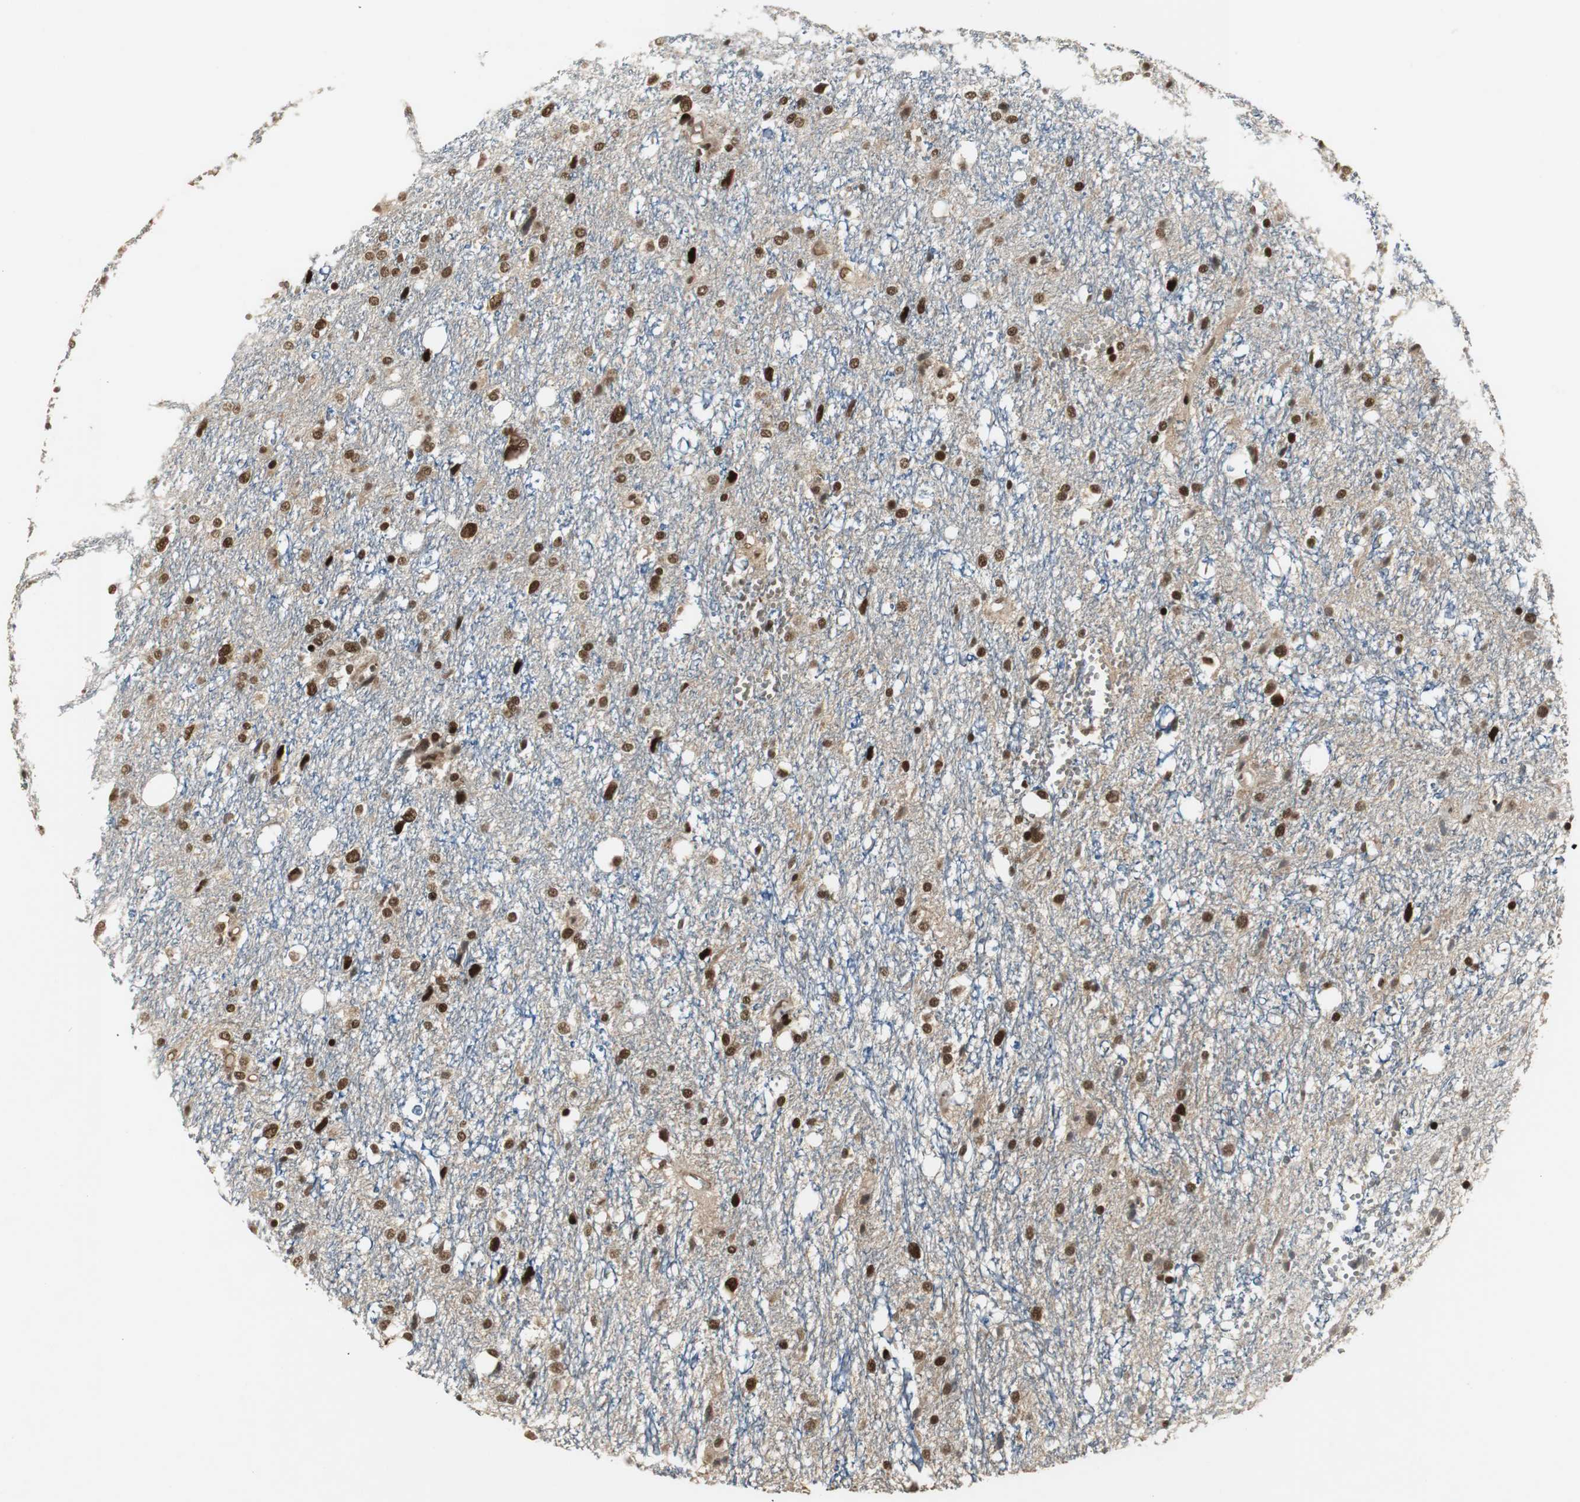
{"staining": {"intensity": "strong", "quantity": ">75%", "location": "nuclear"}, "tissue": "glioma", "cell_type": "Tumor cells", "image_type": "cancer", "snomed": [{"axis": "morphology", "description": "Glioma, malignant, High grade"}, {"axis": "topography", "description": "Brain"}], "caption": "Immunohistochemical staining of malignant high-grade glioma exhibits high levels of strong nuclear staining in approximately >75% of tumor cells.", "gene": "TAF5", "patient": {"sex": "female", "age": 59}}